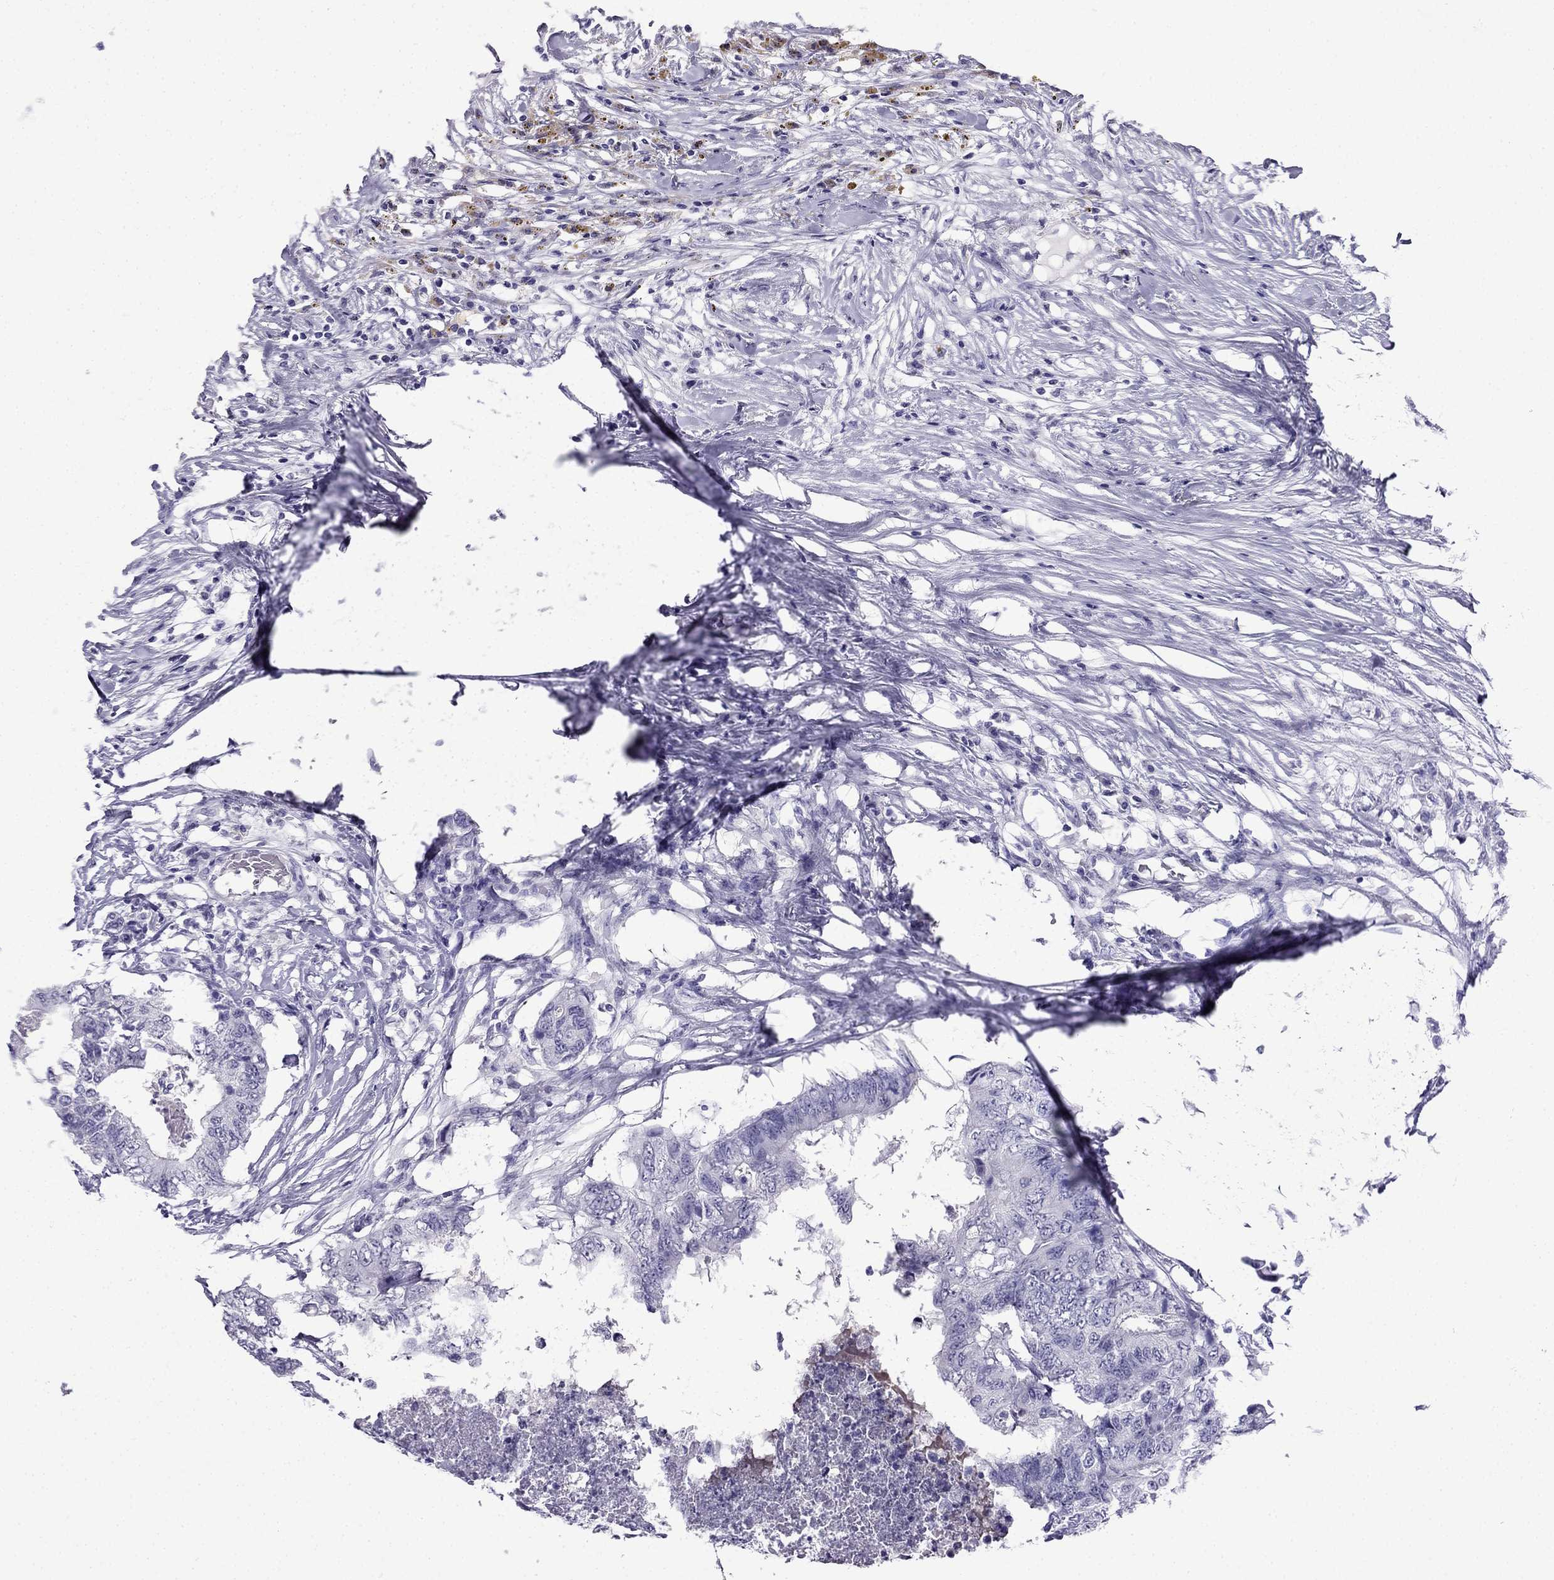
{"staining": {"intensity": "negative", "quantity": "none", "location": "none"}, "tissue": "colorectal cancer", "cell_type": "Tumor cells", "image_type": "cancer", "snomed": [{"axis": "morphology", "description": "Adenocarcinoma, NOS"}, {"axis": "topography", "description": "Colon"}], "caption": "There is no significant staining in tumor cells of colorectal cancer.", "gene": "CDHR4", "patient": {"sex": "female", "age": 48}}